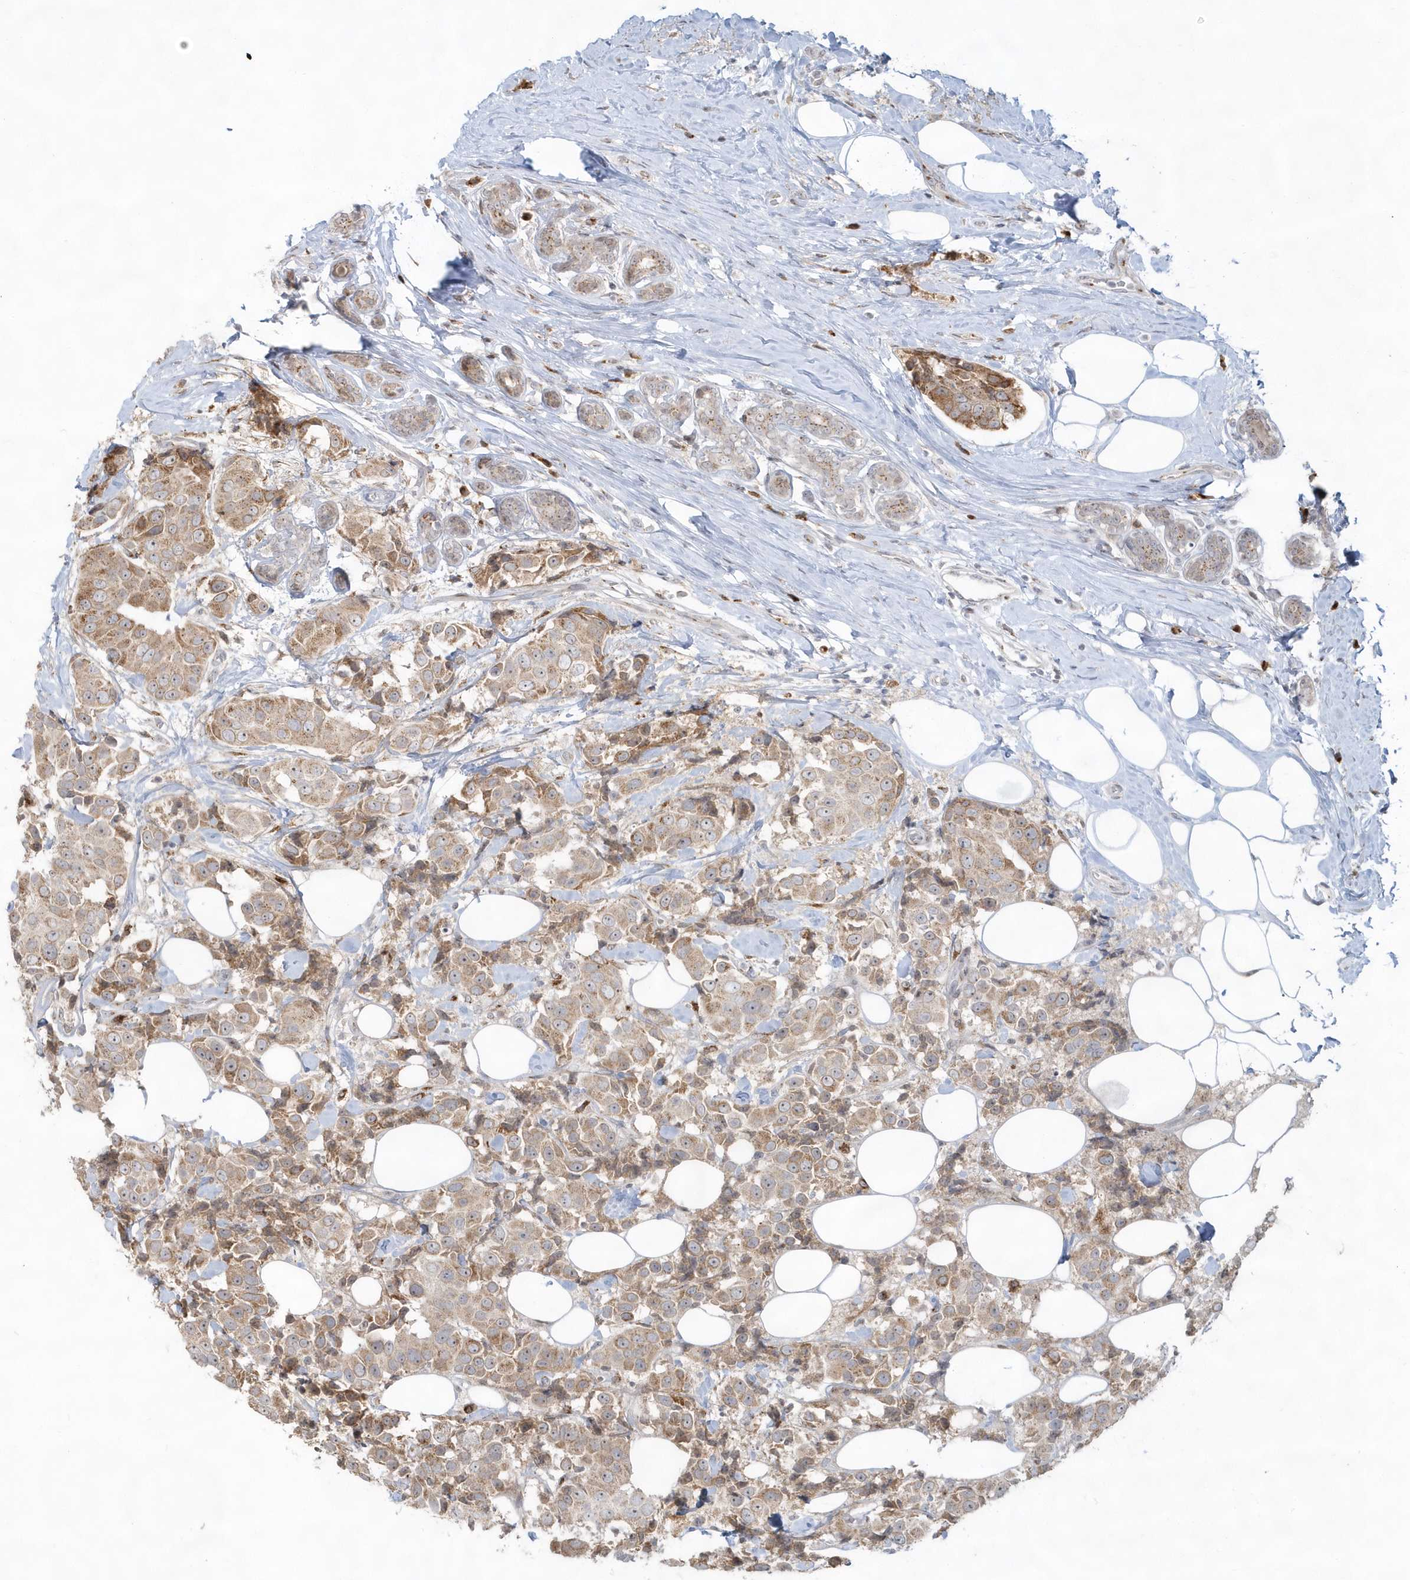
{"staining": {"intensity": "moderate", "quantity": ">75%", "location": "cytoplasmic/membranous"}, "tissue": "breast cancer", "cell_type": "Tumor cells", "image_type": "cancer", "snomed": [{"axis": "morphology", "description": "Normal tissue, NOS"}, {"axis": "morphology", "description": "Duct carcinoma"}, {"axis": "topography", "description": "Breast"}], "caption": "Immunohistochemical staining of human invasive ductal carcinoma (breast) reveals medium levels of moderate cytoplasmic/membranous expression in approximately >75% of tumor cells. (DAB = brown stain, brightfield microscopy at high magnification).", "gene": "DHFR", "patient": {"sex": "female", "age": 39}}